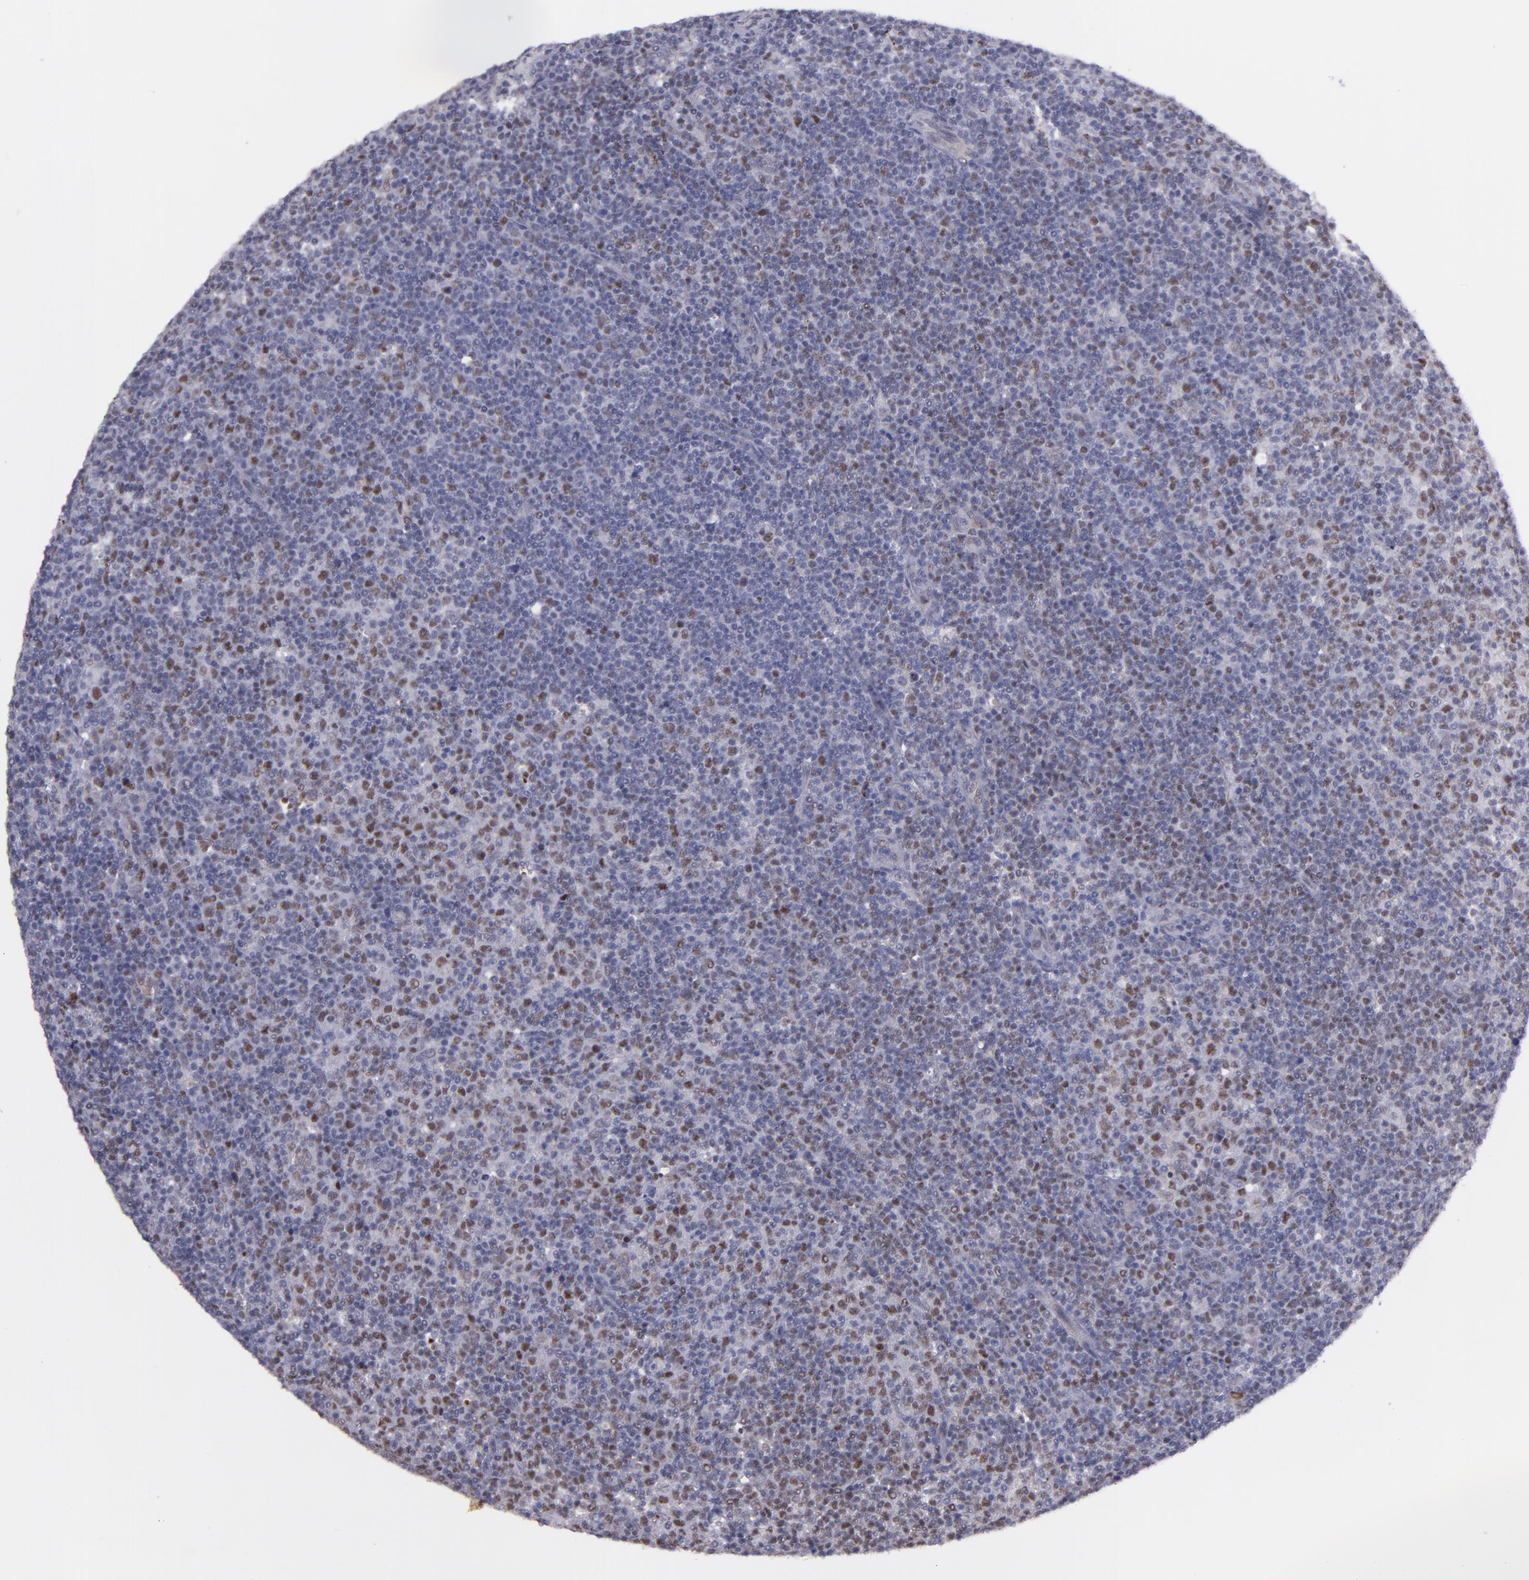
{"staining": {"intensity": "moderate", "quantity": "25%-75%", "location": "nuclear"}, "tissue": "lymphoma", "cell_type": "Tumor cells", "image_type": "cancer", "snomed": [{"axis": "morphology", "description": "Malignant lymphoma, non-Hodgkin's type, Low grade"}, {"axis": "topography", "description": "Lymph node"}], "caption": "Protein staining by immunohistochemistry (IHC) shows moderate nuclear expression in about 25%-75% of tumor cells in lymphoma. (IHC, brightfield microscopy, high magnification).", "gene": "OTUB2", "patient": {"sex": "male", "age": 70}}